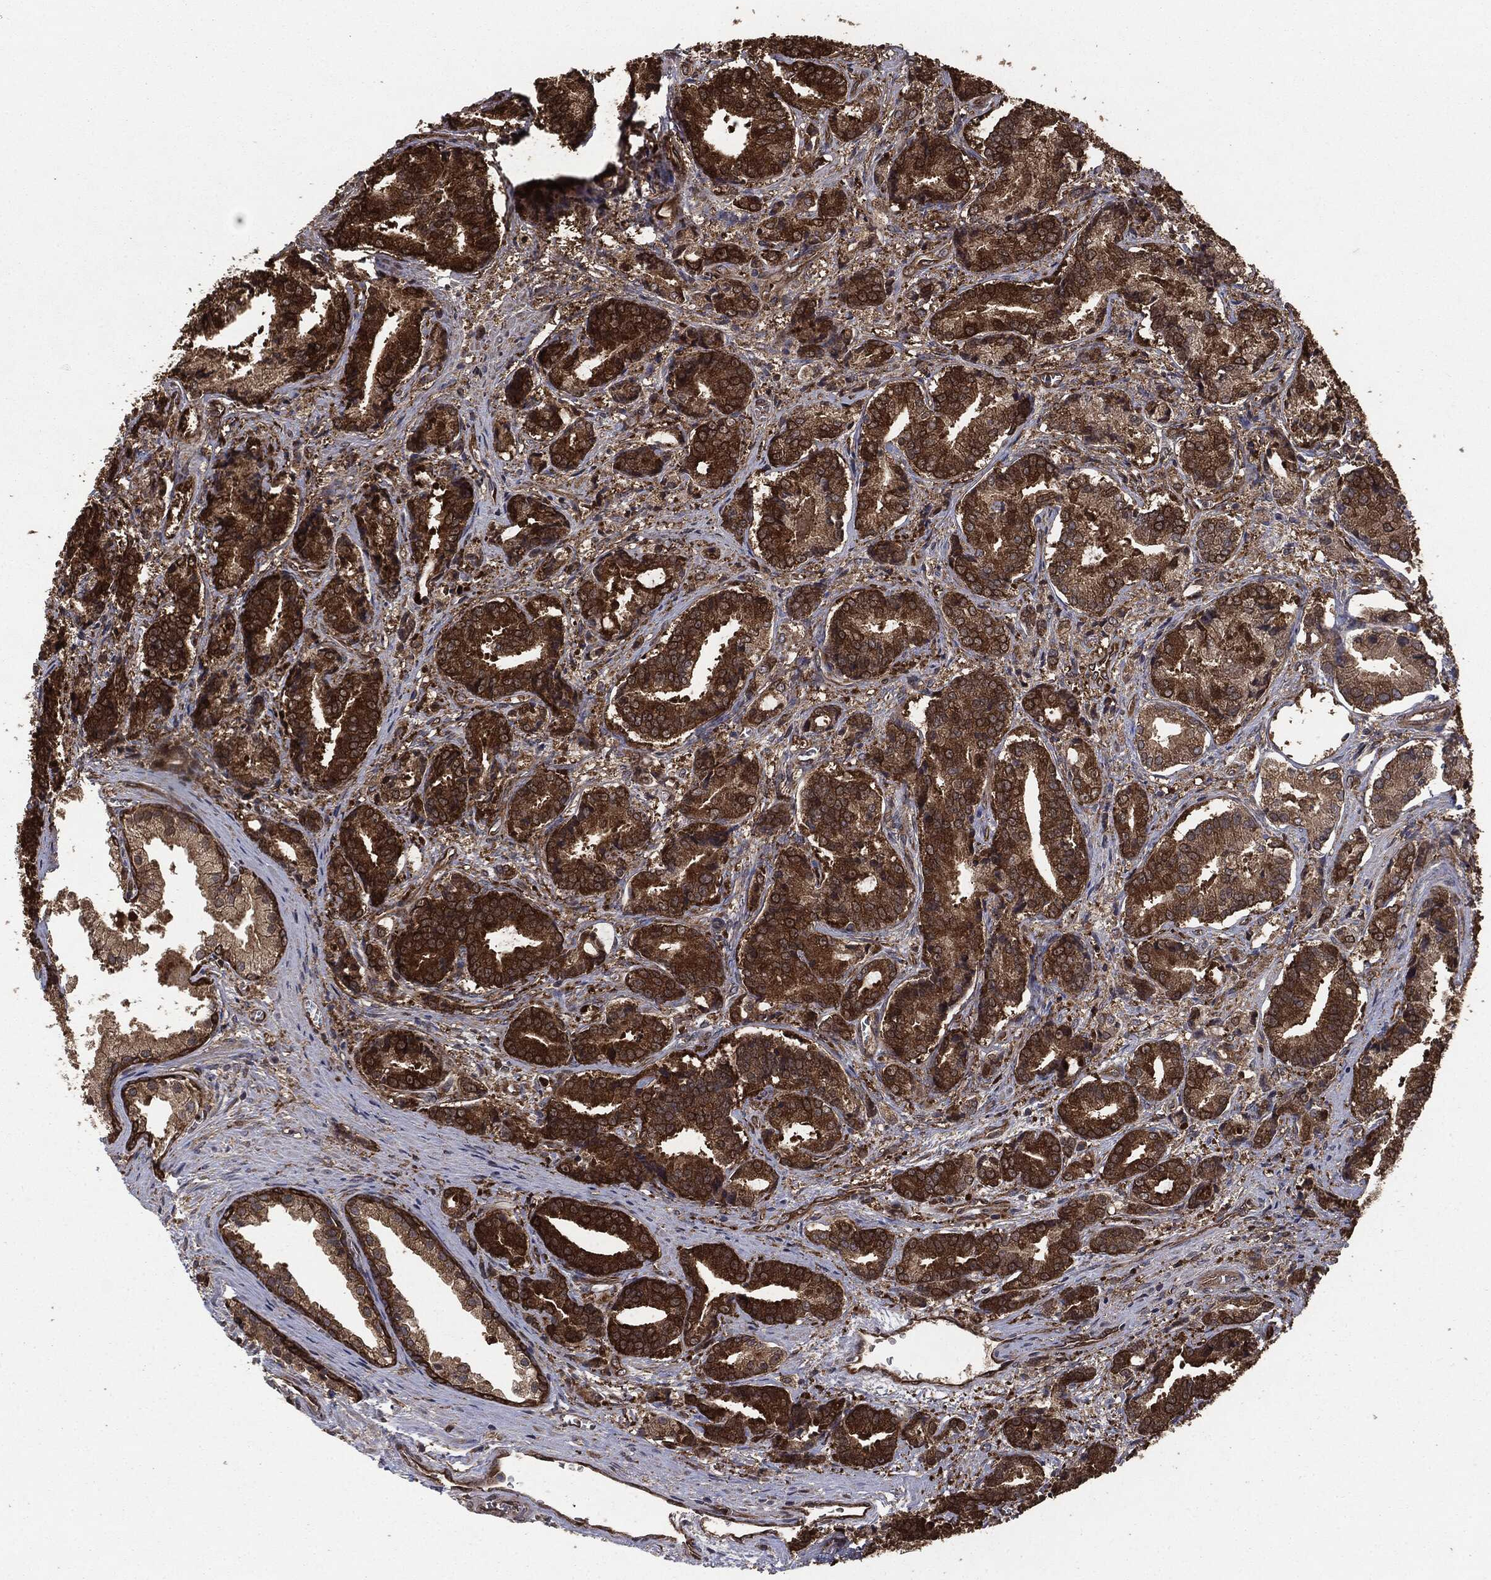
{"staining": {"intensity": "strong", "quantity": ">75%", "location": "cytoplasmic/membranous"}, "tissue": "prostate cancer", "cell_type": "Tumor cells", "image_type": "cancer", "snomed": [{"axis": "morphology", "description": "Adenocarcinoma, High grade"}, {"axis": "topography", "description": "Prostate and seminal vesicle, NOS"}], "caption": "High-grade adenocarcinoma (prostate) tissue shows strong cytoplasmic/membranous expression in approximately >75% of tumor cells", "gene": "NME1", "patient": {"sex": "male", "age": 61}}